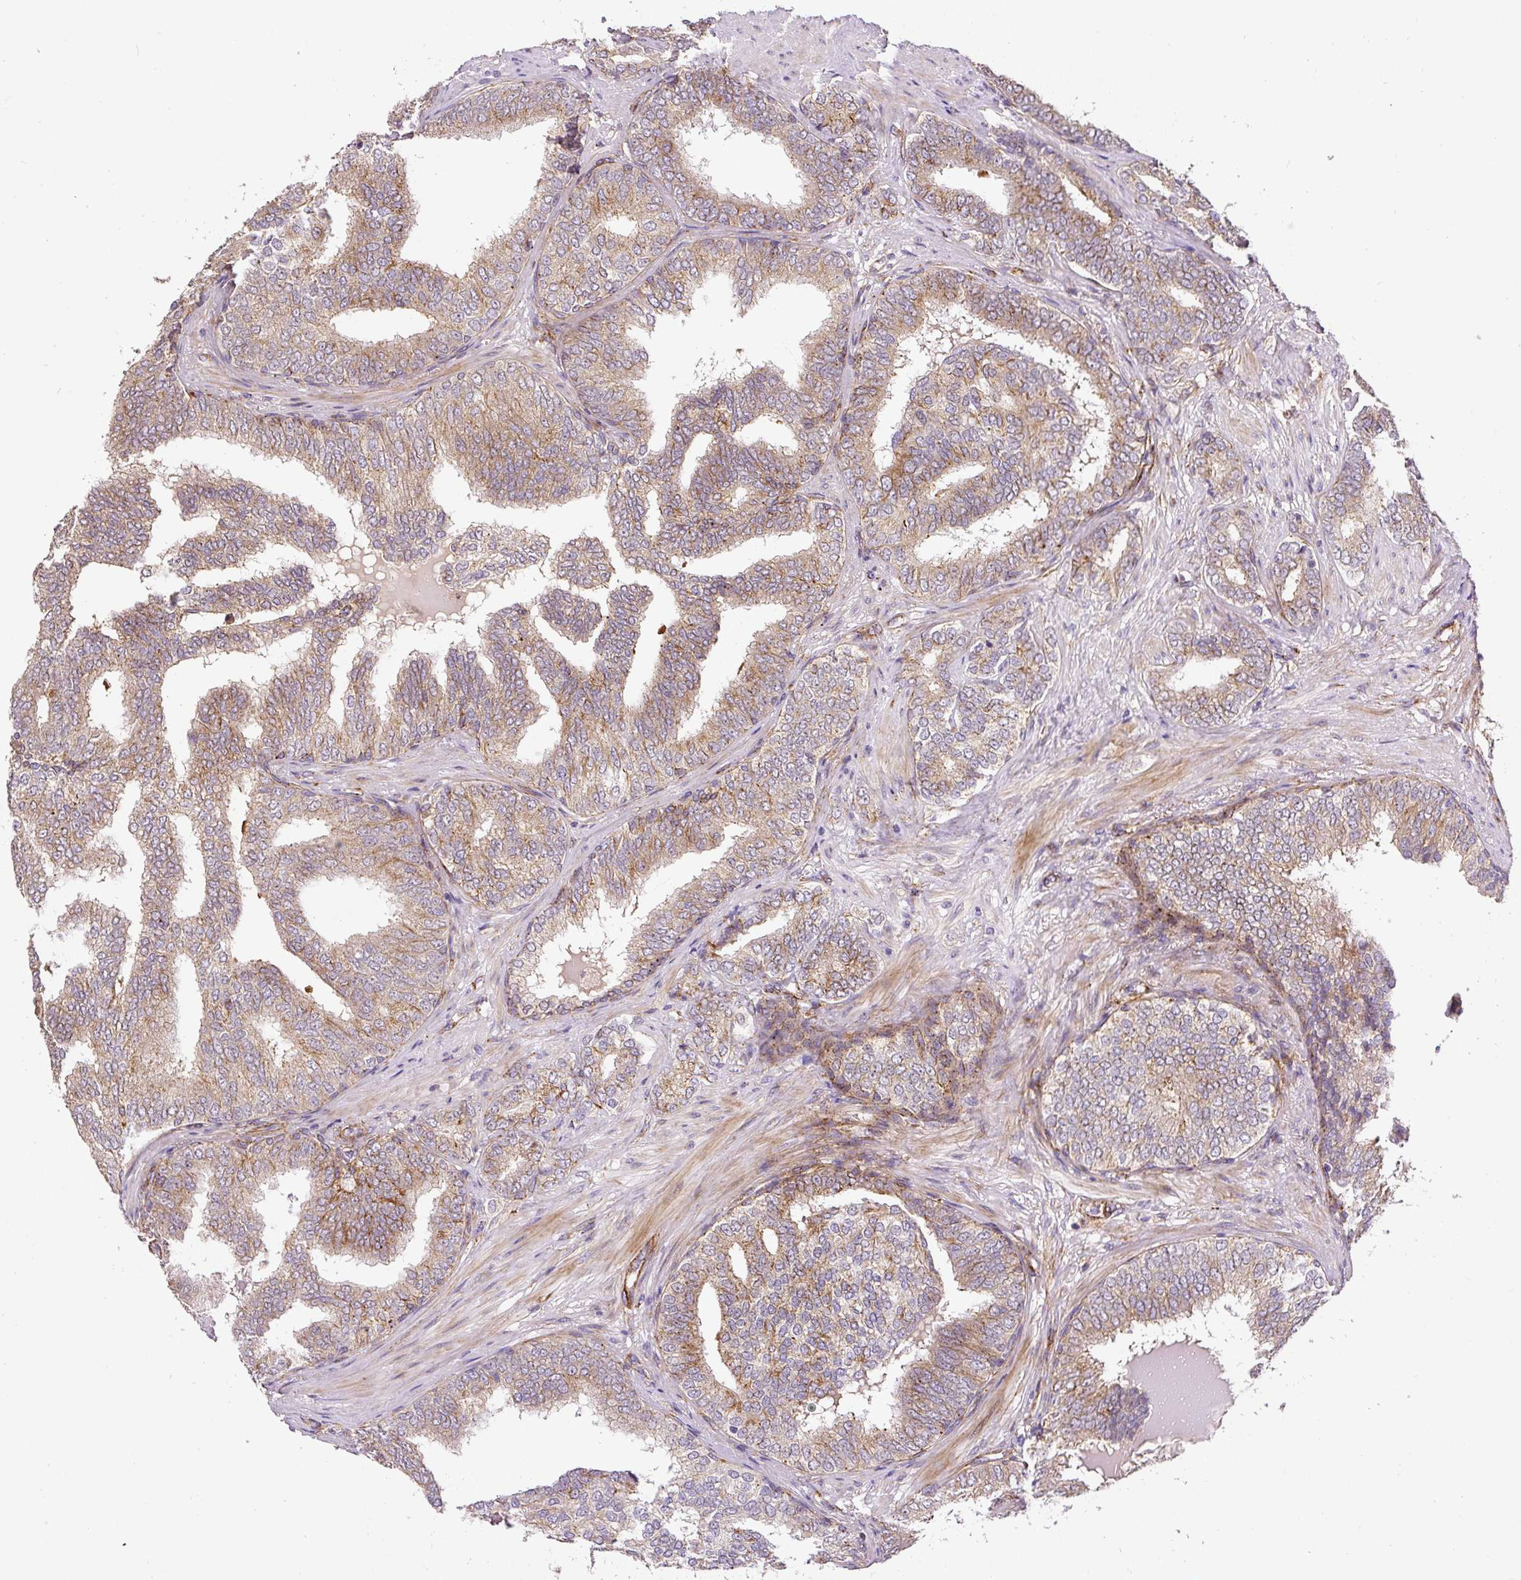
{"staining": {"intensity": "weak", "quantity": ">75%", "location": "cytoplasmic/membranous"}, "tissue": "prostate cancer", "cell_type": "Tumor cells", "image_type": "cancer", "snomed": [{"axis": "morphology", "description": "Adenocarcinoma, High grade"}, {"axis": "topography", "description": "Prostate"}], "caption": "A micrograph of prostate cancer stained for a protein displays weak cytoplasmic/membranous brown staining in tumor cells. Ihc stains the protein of interest in brown and the nuclei are stained blue.", "gene": "RNF170", "patient": {"sex": "male", "age": 72}}